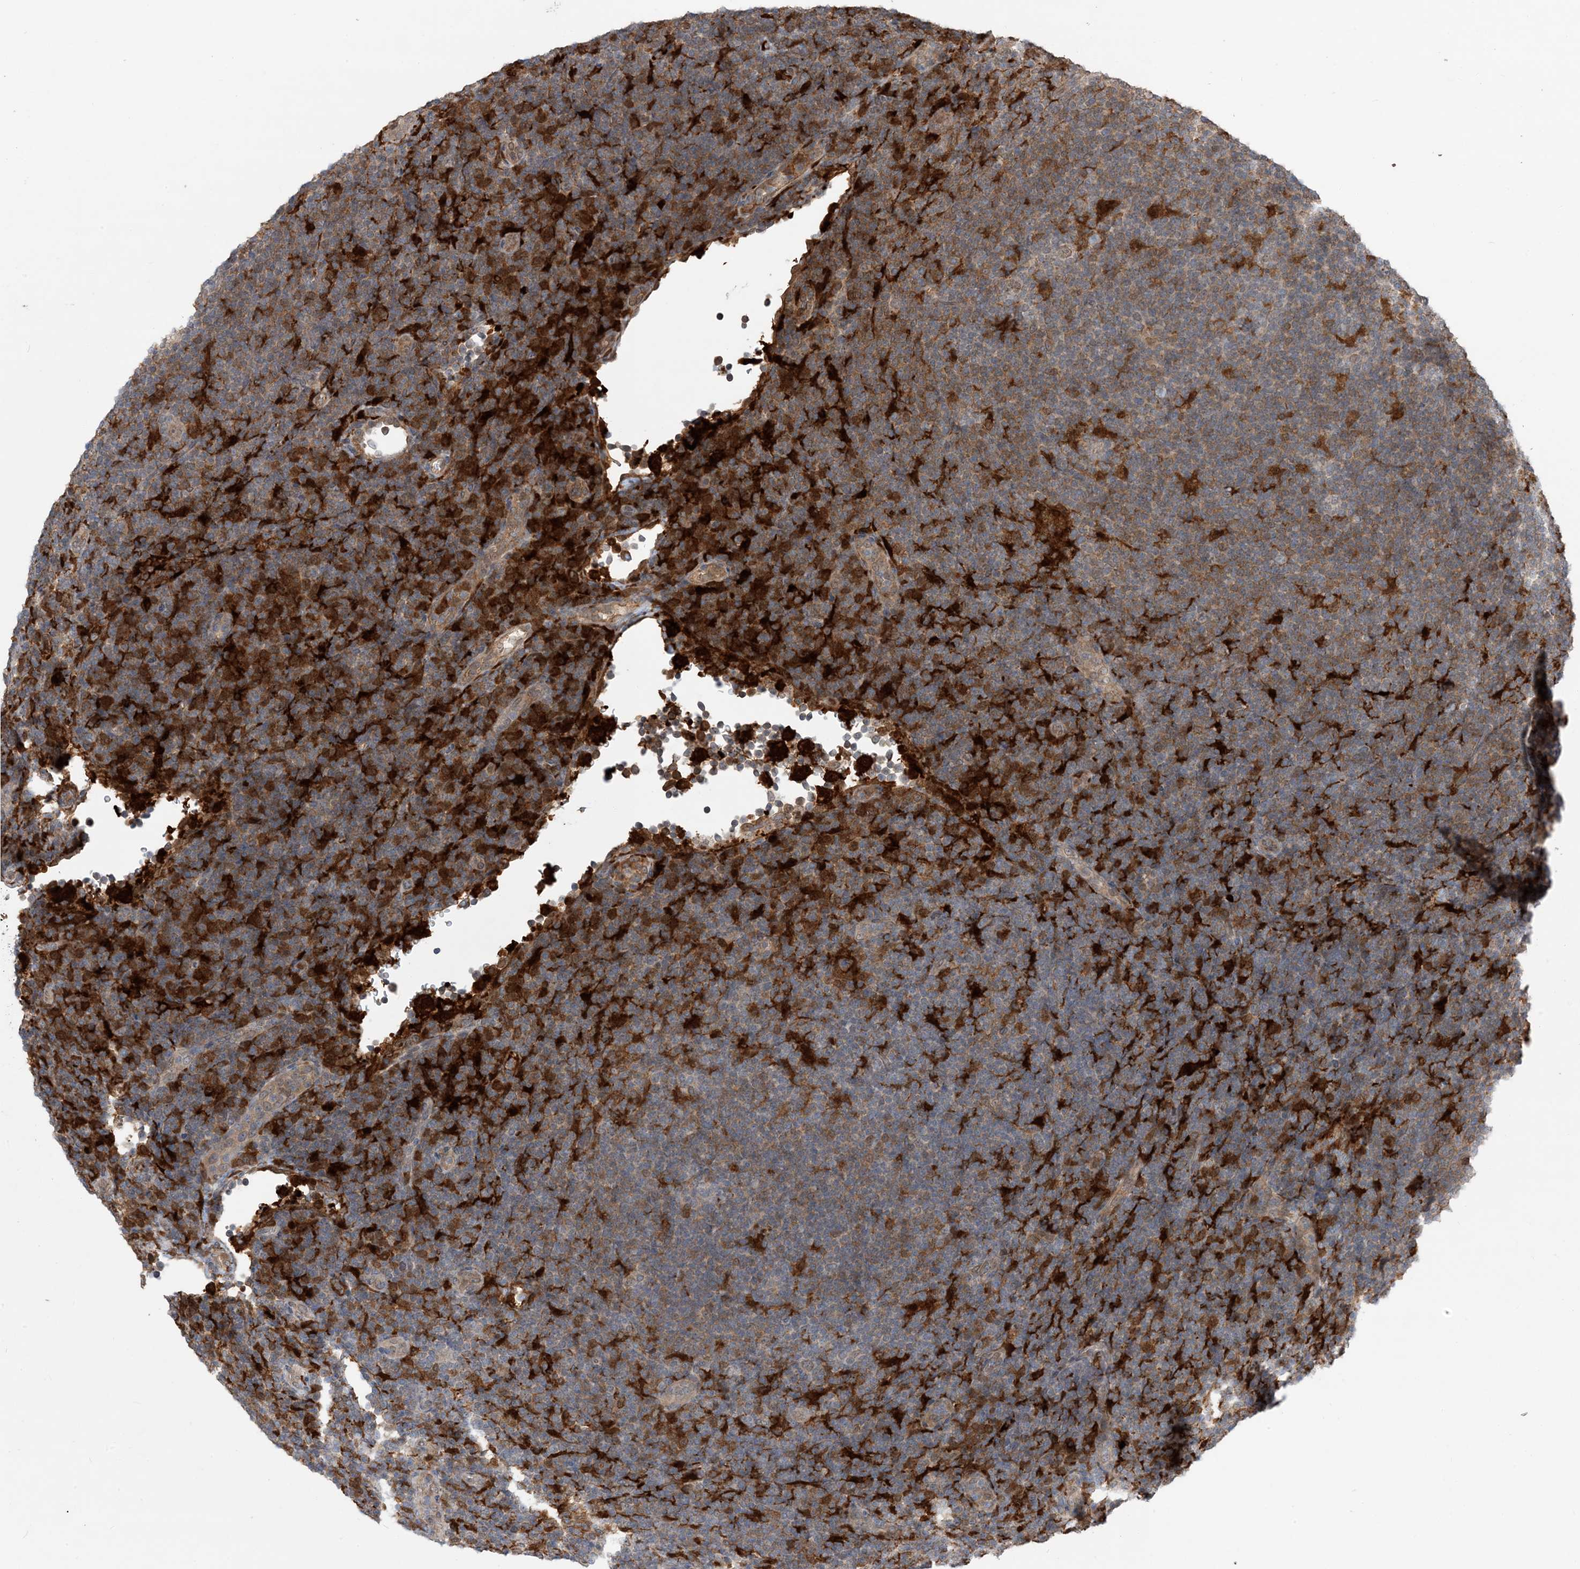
{"staining": {"intensity": "weak", "quantity": "25%-75%", "location": "cytoplasmic/membranous,nuclear"}, "tissue": "lymphoma", "cell_type": "Tumor cells", "image_type": "cancer", "snomed": [{"axis": "morphology", "description": "Hodgkin's disease, NOS"}, {"axis": "topography", "description": "Lymph node"}], "caption": "A histopathology image of human Hodgkin's disease stained for a protein reveals weak cytoplasmic/membranous and nuclear brown staining in tumor cells.", "gene": "NAGK", "patient": {"sex": "female", "age": 57}}